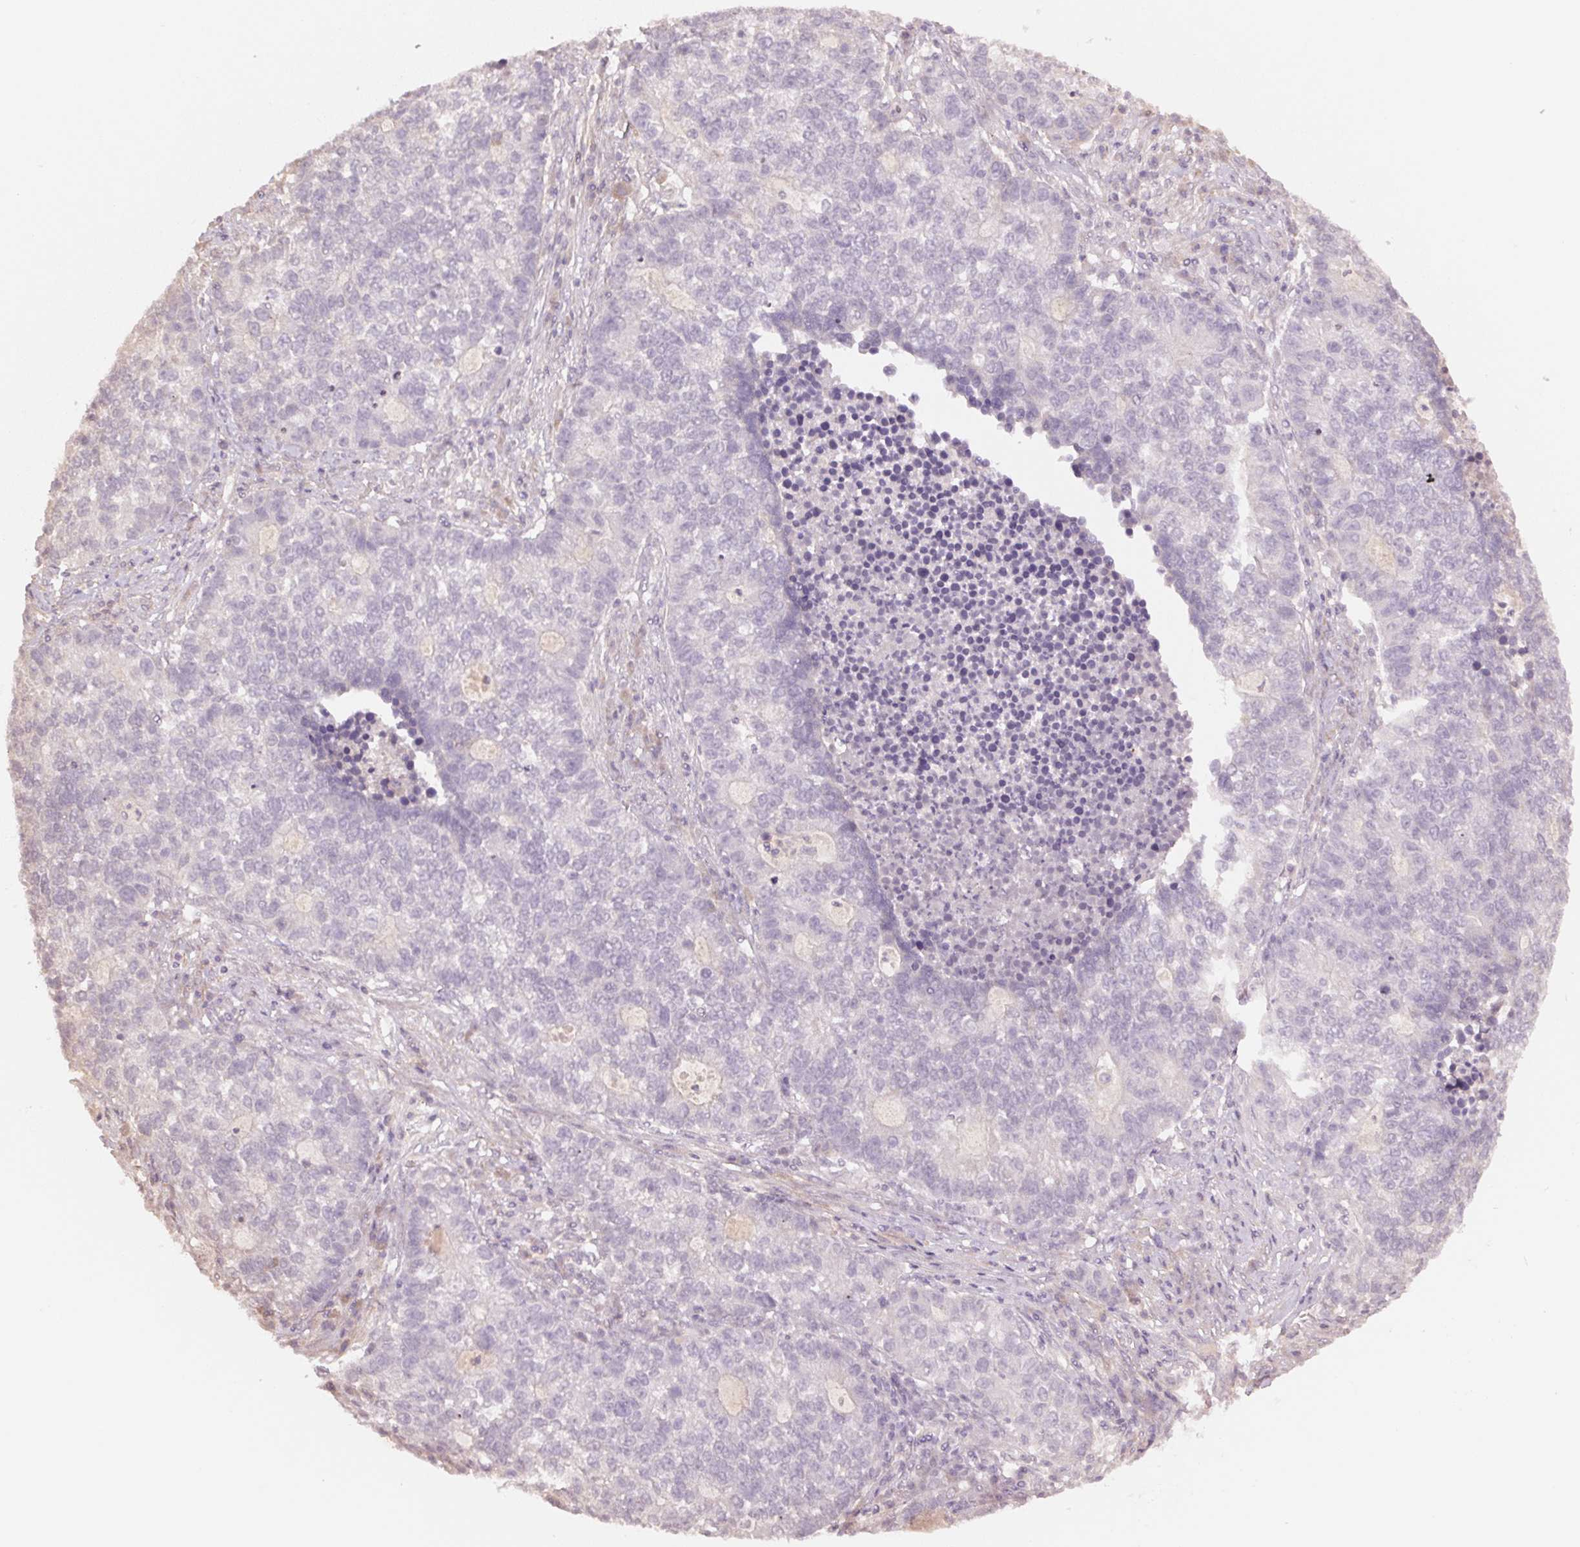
{"staining": {"intensity": "negative", "quantity": "none", "location": "none"}, "tissue": "lung cancer", "cell_type": "Tumor cells", "image_type": "cancer", "snomed": [{"axis": "morphology", "description": "Adenocarcinoma, NOS"}, {"axis": "topography", "description": "Lung"}], "caption": "There is no significant staining in tumor cells of lung cancer. (DAB (3,3'-diaminobenzidine) immunohistochemistry (IHC) with hematoxylin counter stain).", "gene": "PPIA", "patient": {"sex": "male", "age": 57}}